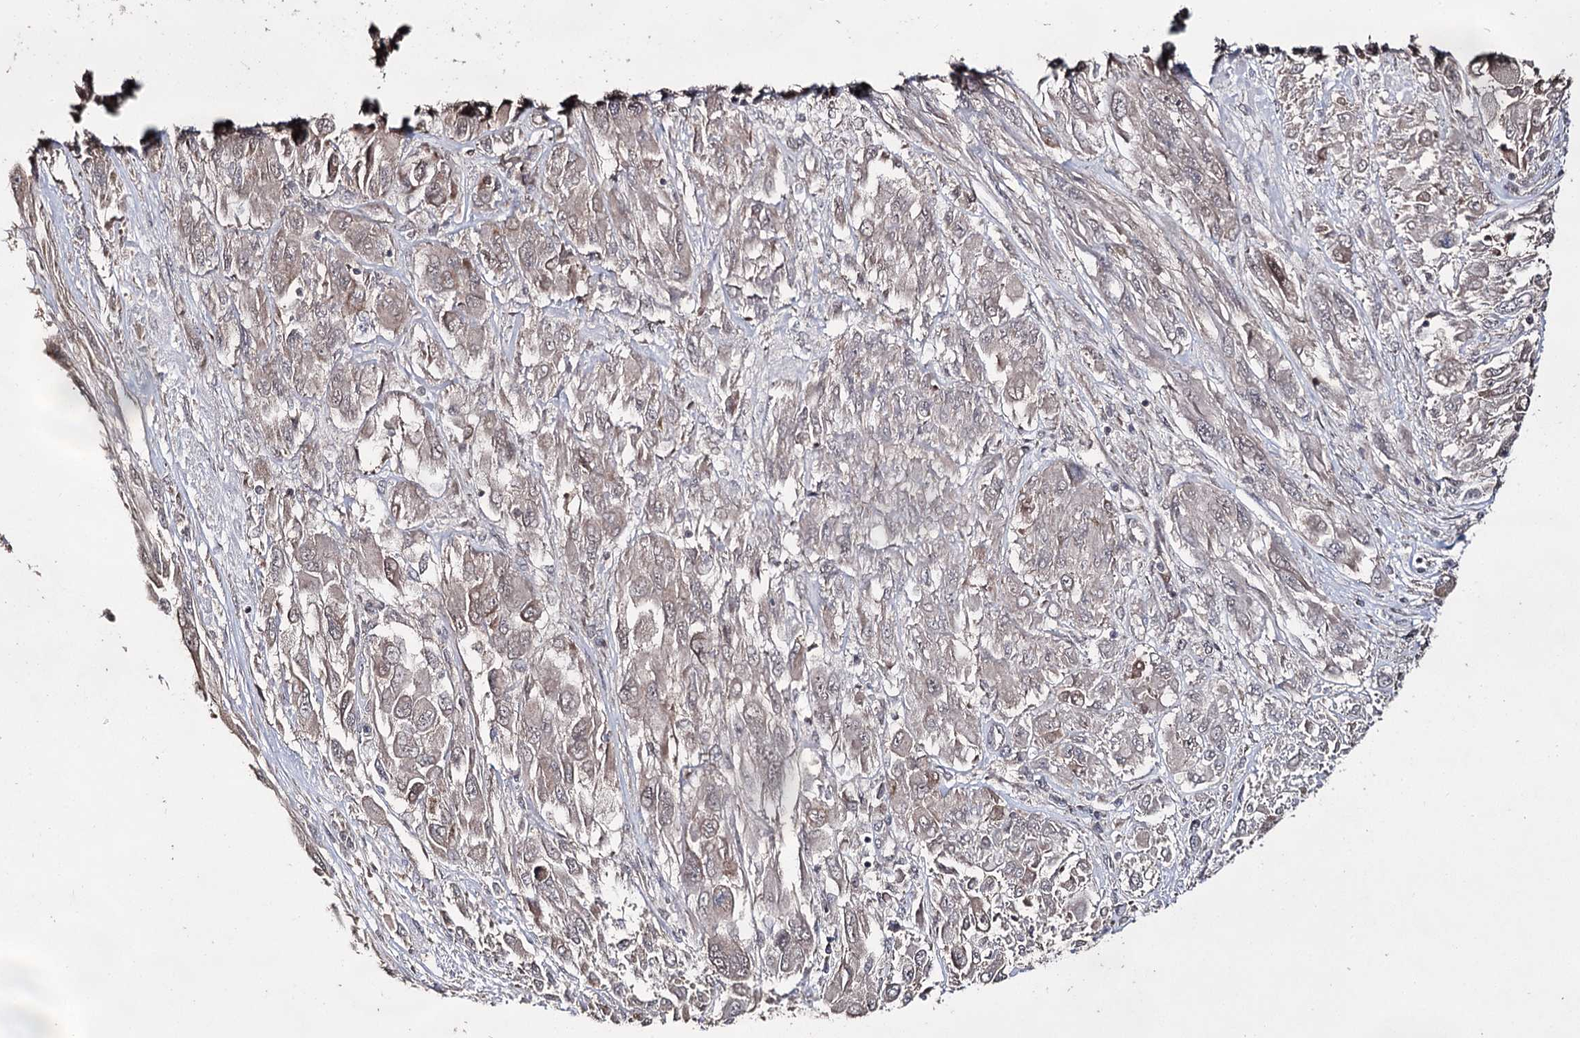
{"staining": {"intensity": "weak", "quantity": "<25%", "location": "cytoplasmic/membranous"}, "tissue": "melanoma", "cell_type": "Tumor cells", "image_type": "cancer", "snomed": [{"axis": "morphology", "description": "Malignant melanoma, NOS"}, {"axis": "topography", "description": "Skin"}], "caption": "This is an immunohistochemistry (IHC) histopathology image of human malignant melanoma. There is no positivity in tumor cells.", "gene": "ACTR6", "patient": {"sex": "female", "age": 91}}